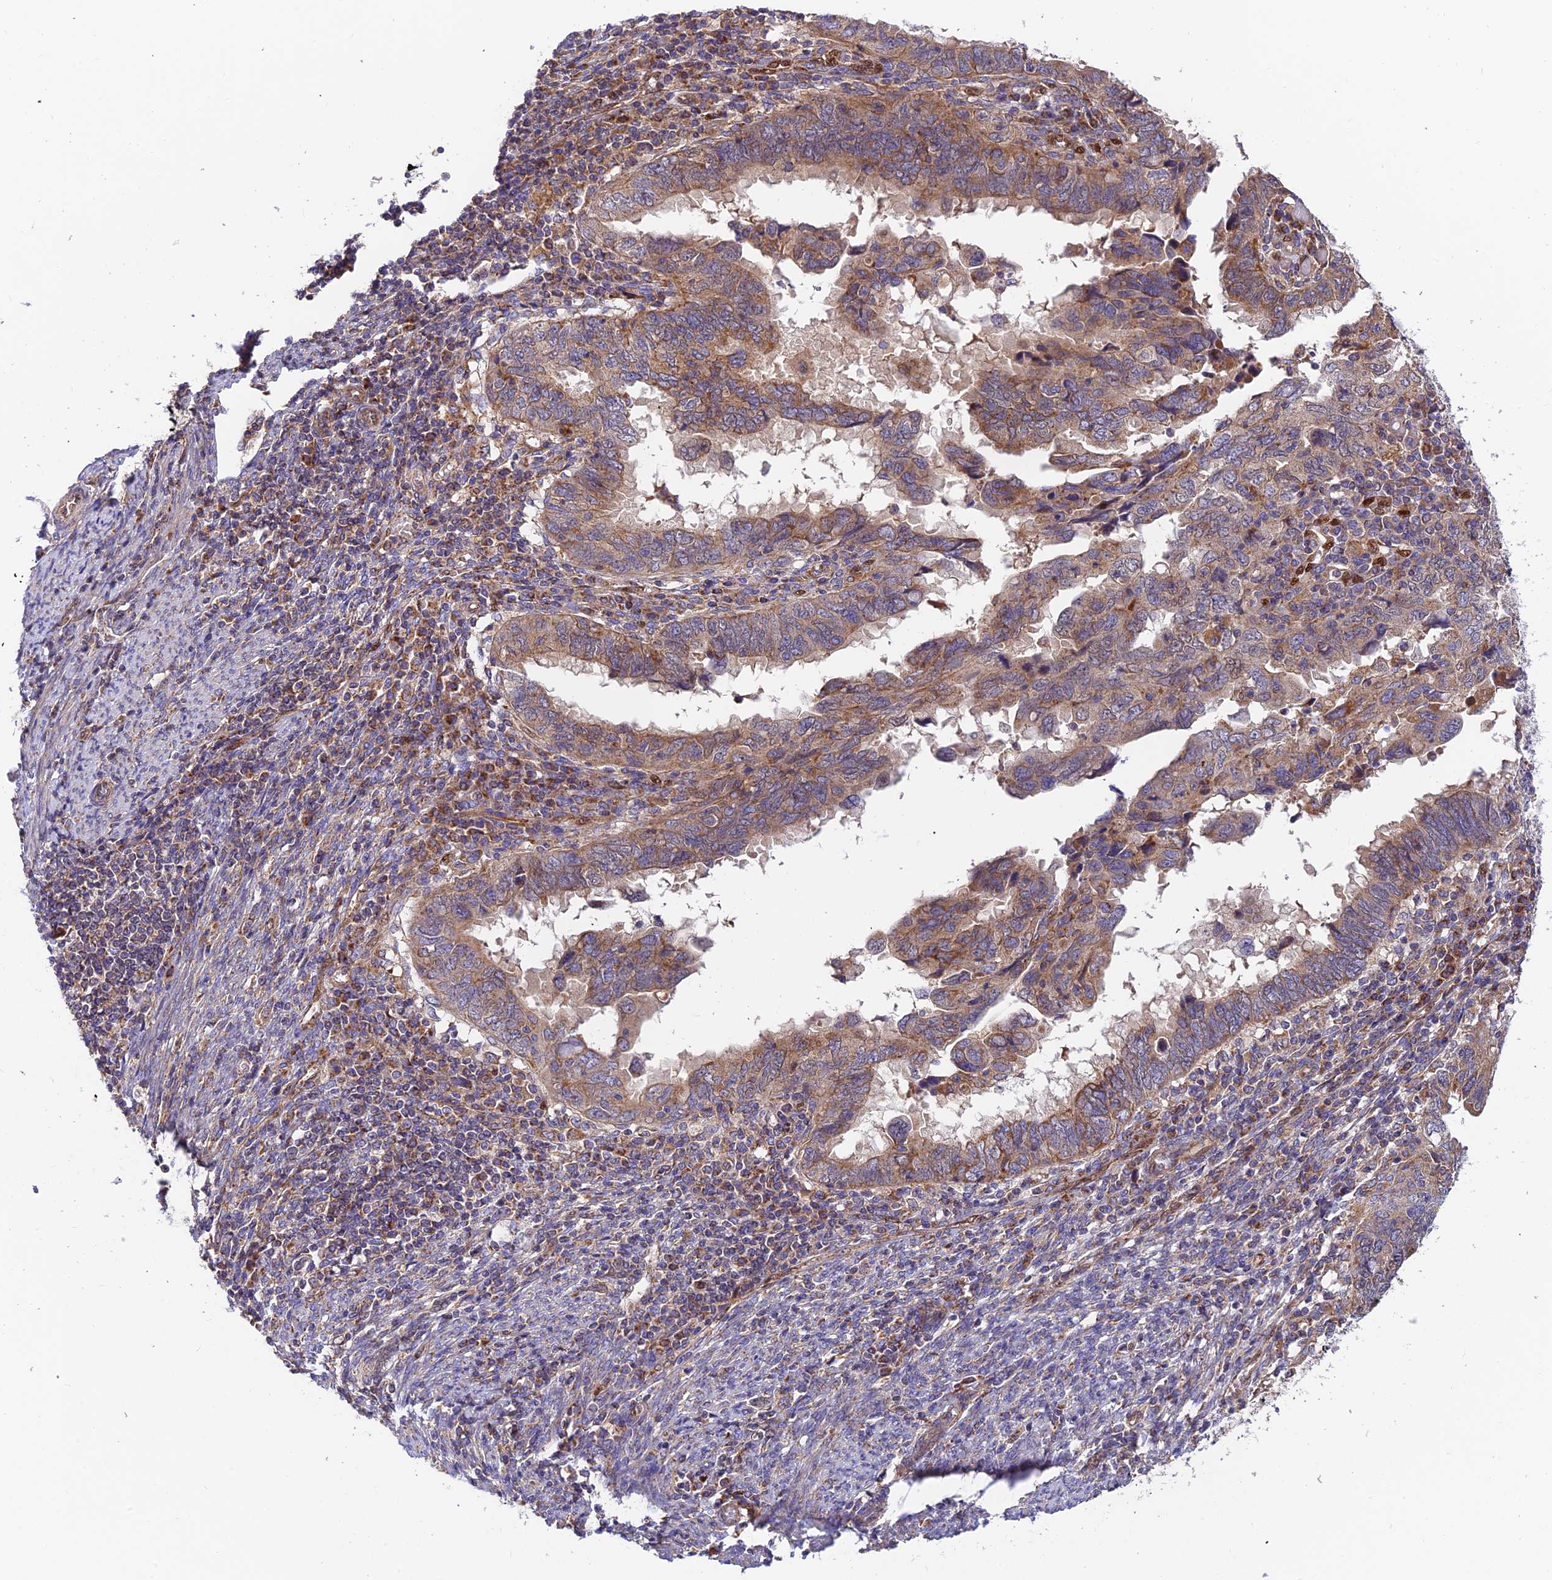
{"staining": {"intensity": "moderate", "quantity": ">75%", "location": "cytoplasmic/membranous"}, "tissue": "endometrial cancer", "cell_type": "Tumor cells", "image_type": "cancer", "snomed": [{"axis": "morphology", "description": "Adenocarcinoma, NOS"}, {"axis": "topography", "description": "Uterus"}], "caption": "A histopathology image of human endometrial cancer stained for a protein demonstrates moderate cytoplasmic/membranous brown staining in tumor cells.", "gene": "PODNL1", "patient": {"sex": "female", "age": 77}}